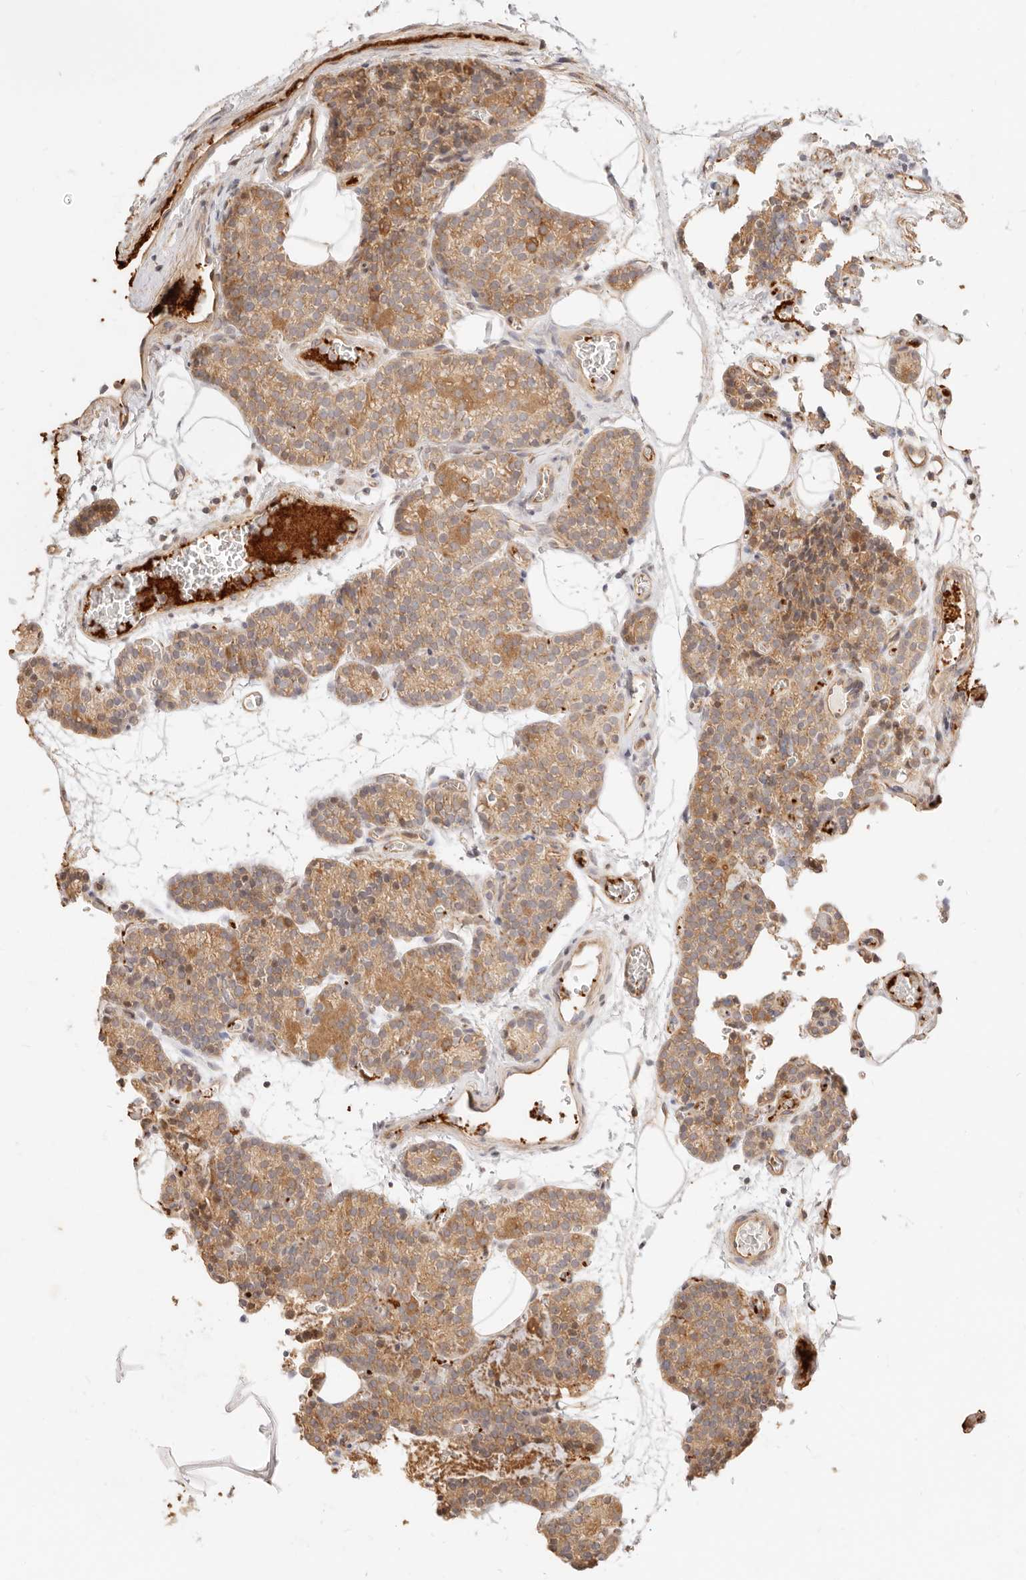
{"staining": {"intensity": "moderate", "quantity": ">75%", "location": "cytoplasmic/membranous"}, "tissue": "parathyroid gland", "cell_type": "Glandular cells", "image_type": "normal", "snomed": [{"axis": "morphology", "description": "Normal tissue, NOS"}, {"axis": "topography", "description": "Parathyroid gland"}], "caption": "The image displays a brown stain indicating the presence of a protein in the cytoplasmic/membranous of glandular cells in parathyroid gland.", "gene": "UBXN10", "patient": {"sex": "female", "age": 64}}